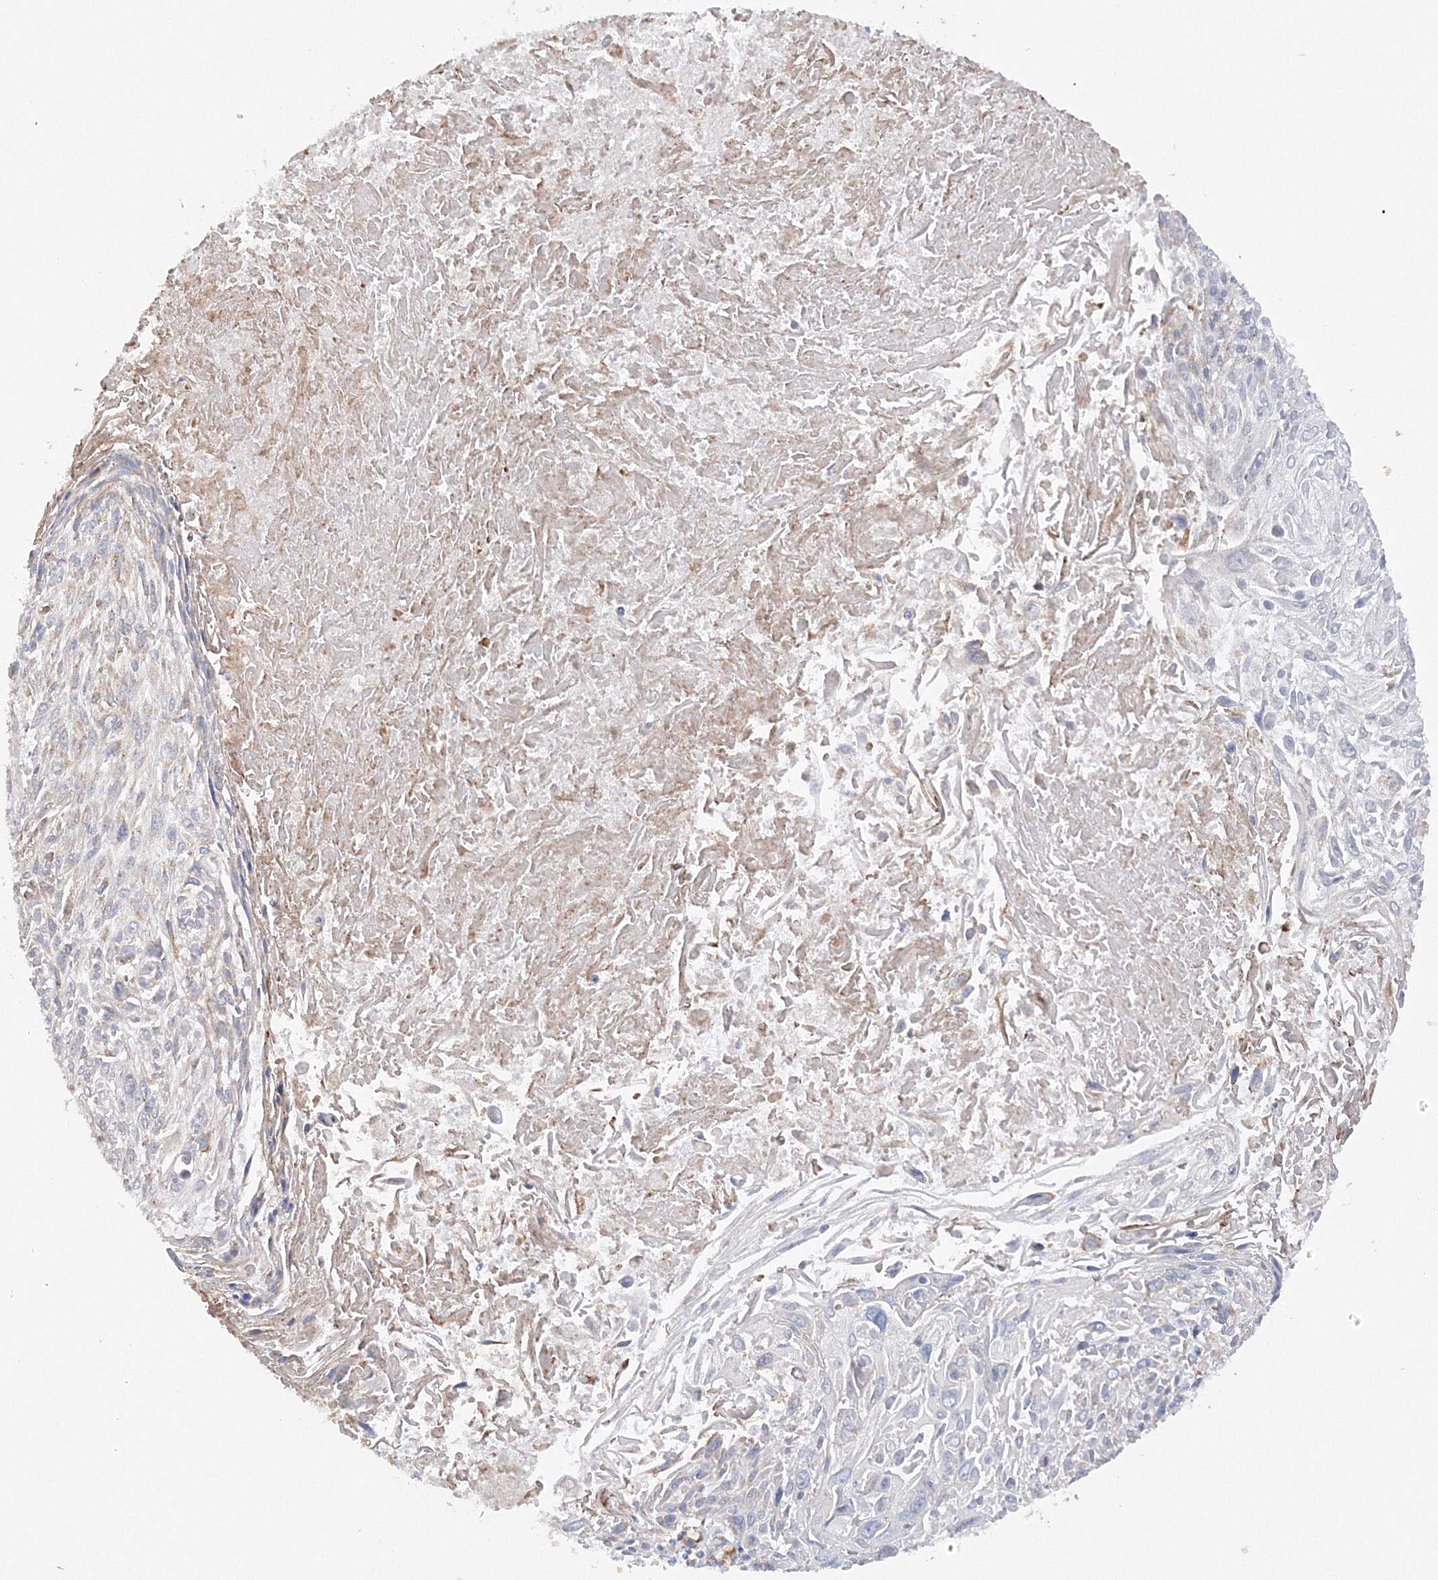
{"staining": {"intensity": "weak", "quantity": "<25%", "location": "cytoplasmic/membranous"}, "tissue": "cervical cancer", "cell_type": "Tumor cells", "image_type": "cancer", "snomed": [{"axis": "morphology", "description": "Squamous cell carcinoma, NOS"}, {"axis": "topography", "description": "Cervix"}], "caption": "An immunohistochemistry (IHC) micrograph of cervical cancer (squamous cell carcinoma) is shown. There is no staining in tumor cells of cervical cancer (squamous cell carcinoma). The staining was performed using DAB to visualize the protein expression in brown, while the nuclei were stained in blue with hematoxylin (Magnification: 20x).", "gene": "DIS3L2", "patient": {"sex": "female", "age": 51}}